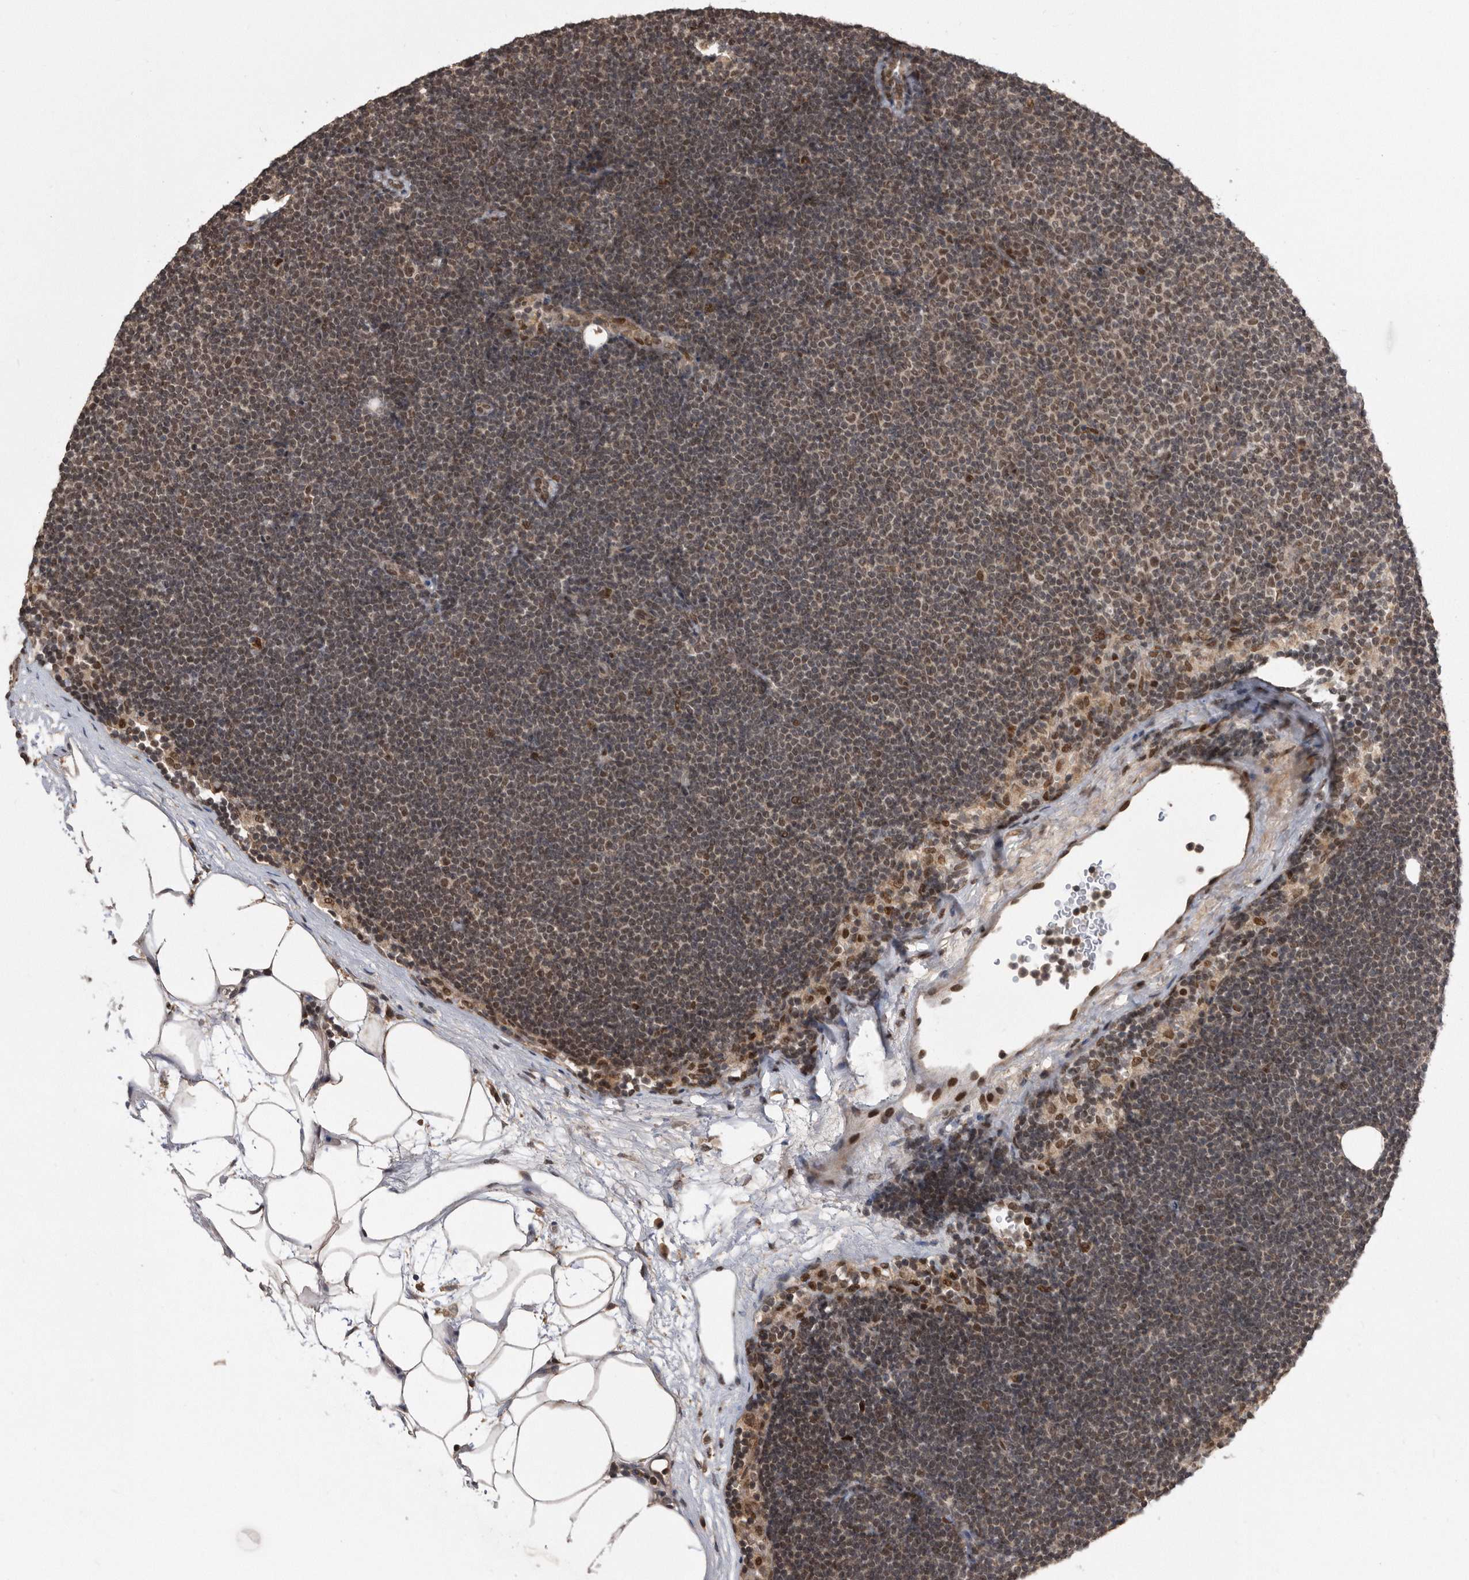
{"staining": {"intensity": "moderate", "quantity": ">75%", "location": "nuclear"}, "tissue": "lymphoma", "cell_type": "Tumor cells", "image_type": "cancer", "snomed": [{"axis": "morphology", "description": "Malignant lymphoma, non-Hodgkin's type, Low grade"}, {"axis": "topography", "description": "Lymph node"}], "caption": "A micrograph showing moderate nuclear positivity in about >75% of tumor cells in low-grade malignant lymphoma, non-Hodgkin's type, as visualized by brown immunohistochemical staining.", "gene": "TDRD3", "patient": {"sex": "female", "age": 53}}